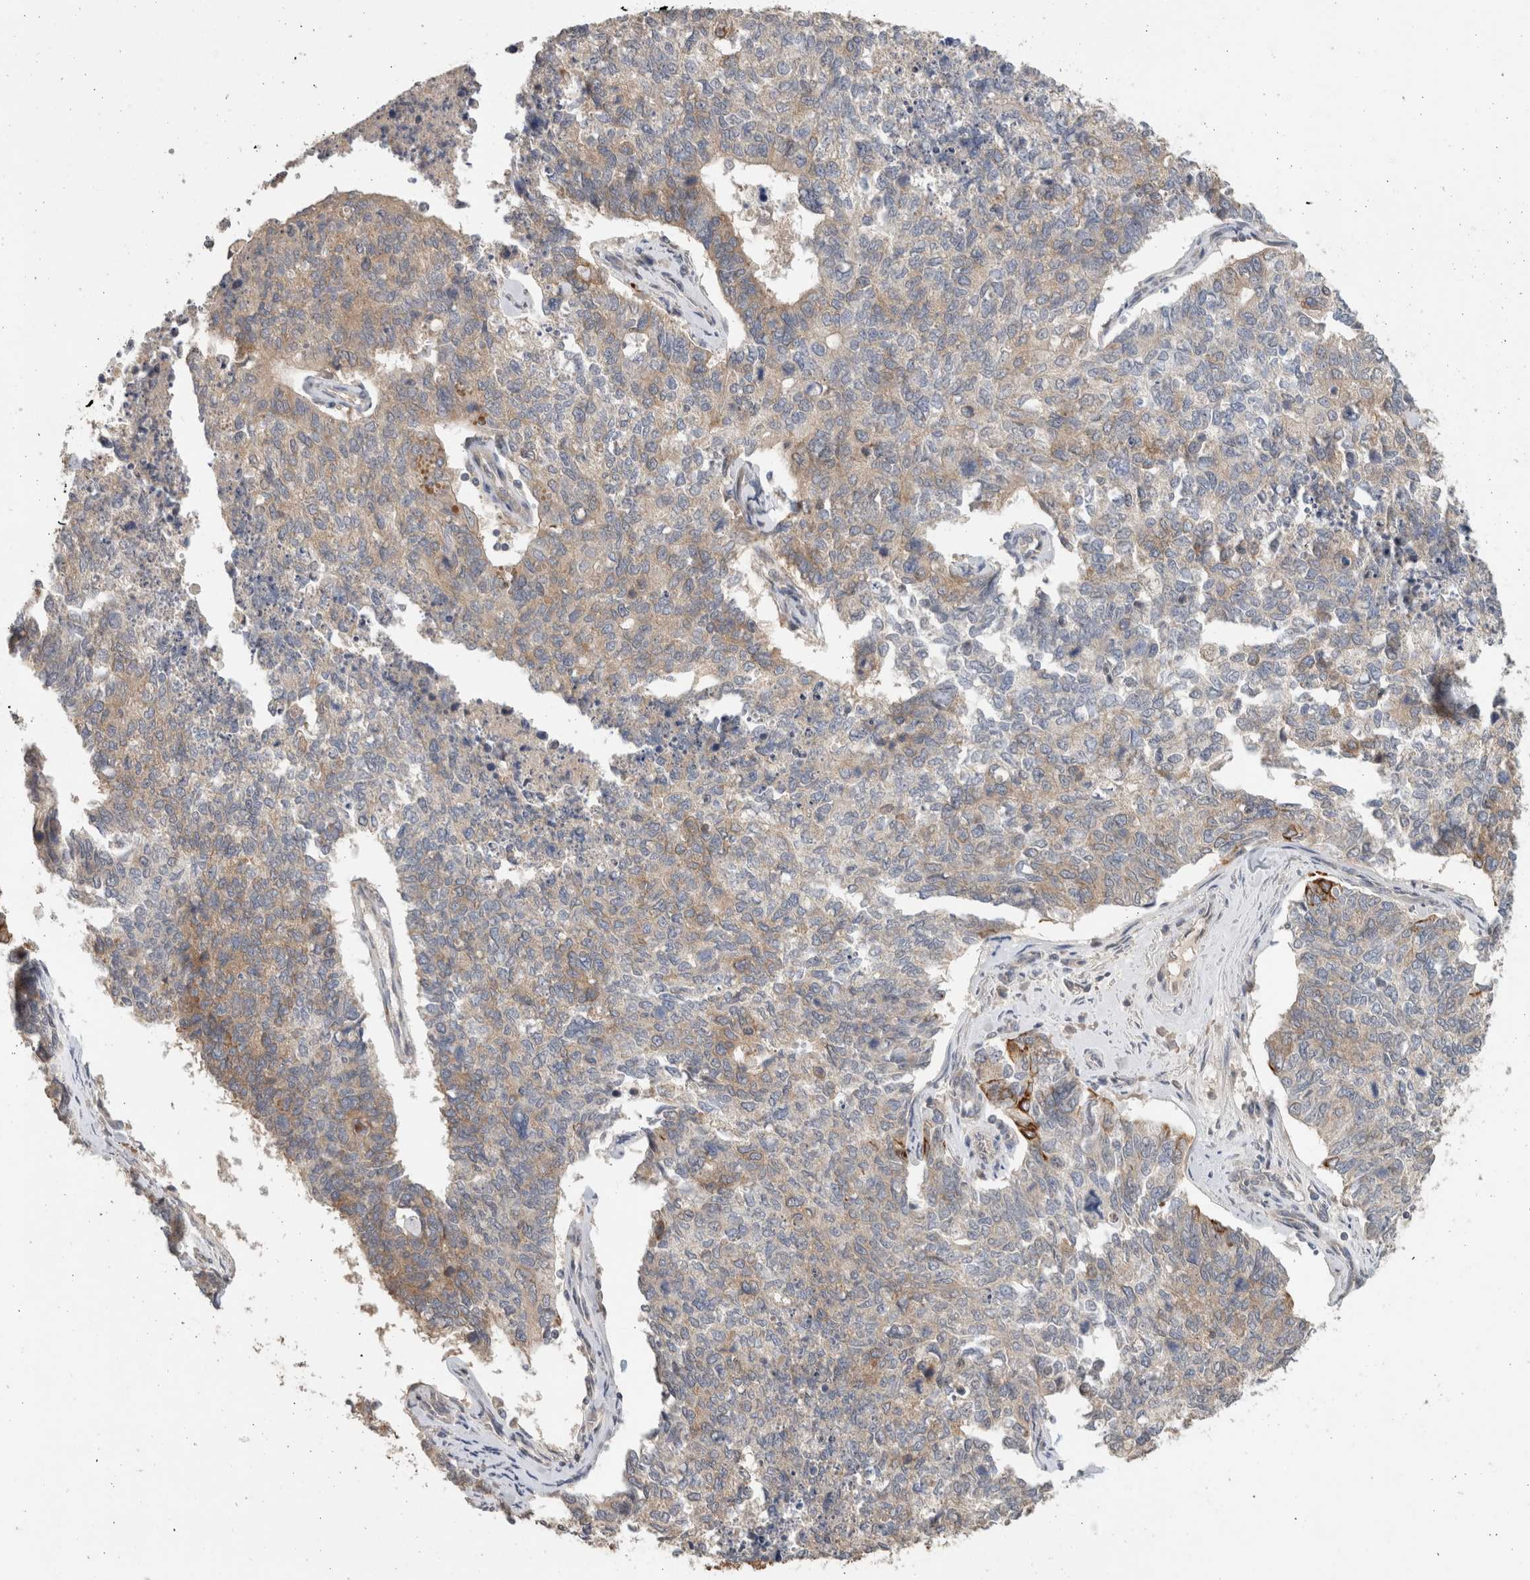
{"staining": {"intensity": "weak", "quantity": "25%-75%", "location": "cytoplasmic/membranous"}, "tissue": "cervical cancer", "cell_type": "Tumor cells", "image_type": "cancer", "snomed": [{"axis": "morphology", "description": "Squamous cell carcinoma, NOS"}, {"axis": "topography", "description": "Cervix"}], "caption": "A brown stain shows weak cytoplasmic/membranous positivity of a protein in human cervical cancer (squamous cell carcinoma) tumor cells.", "gene": "PUM1", "patient": {"sex": "female", "age": 63}}